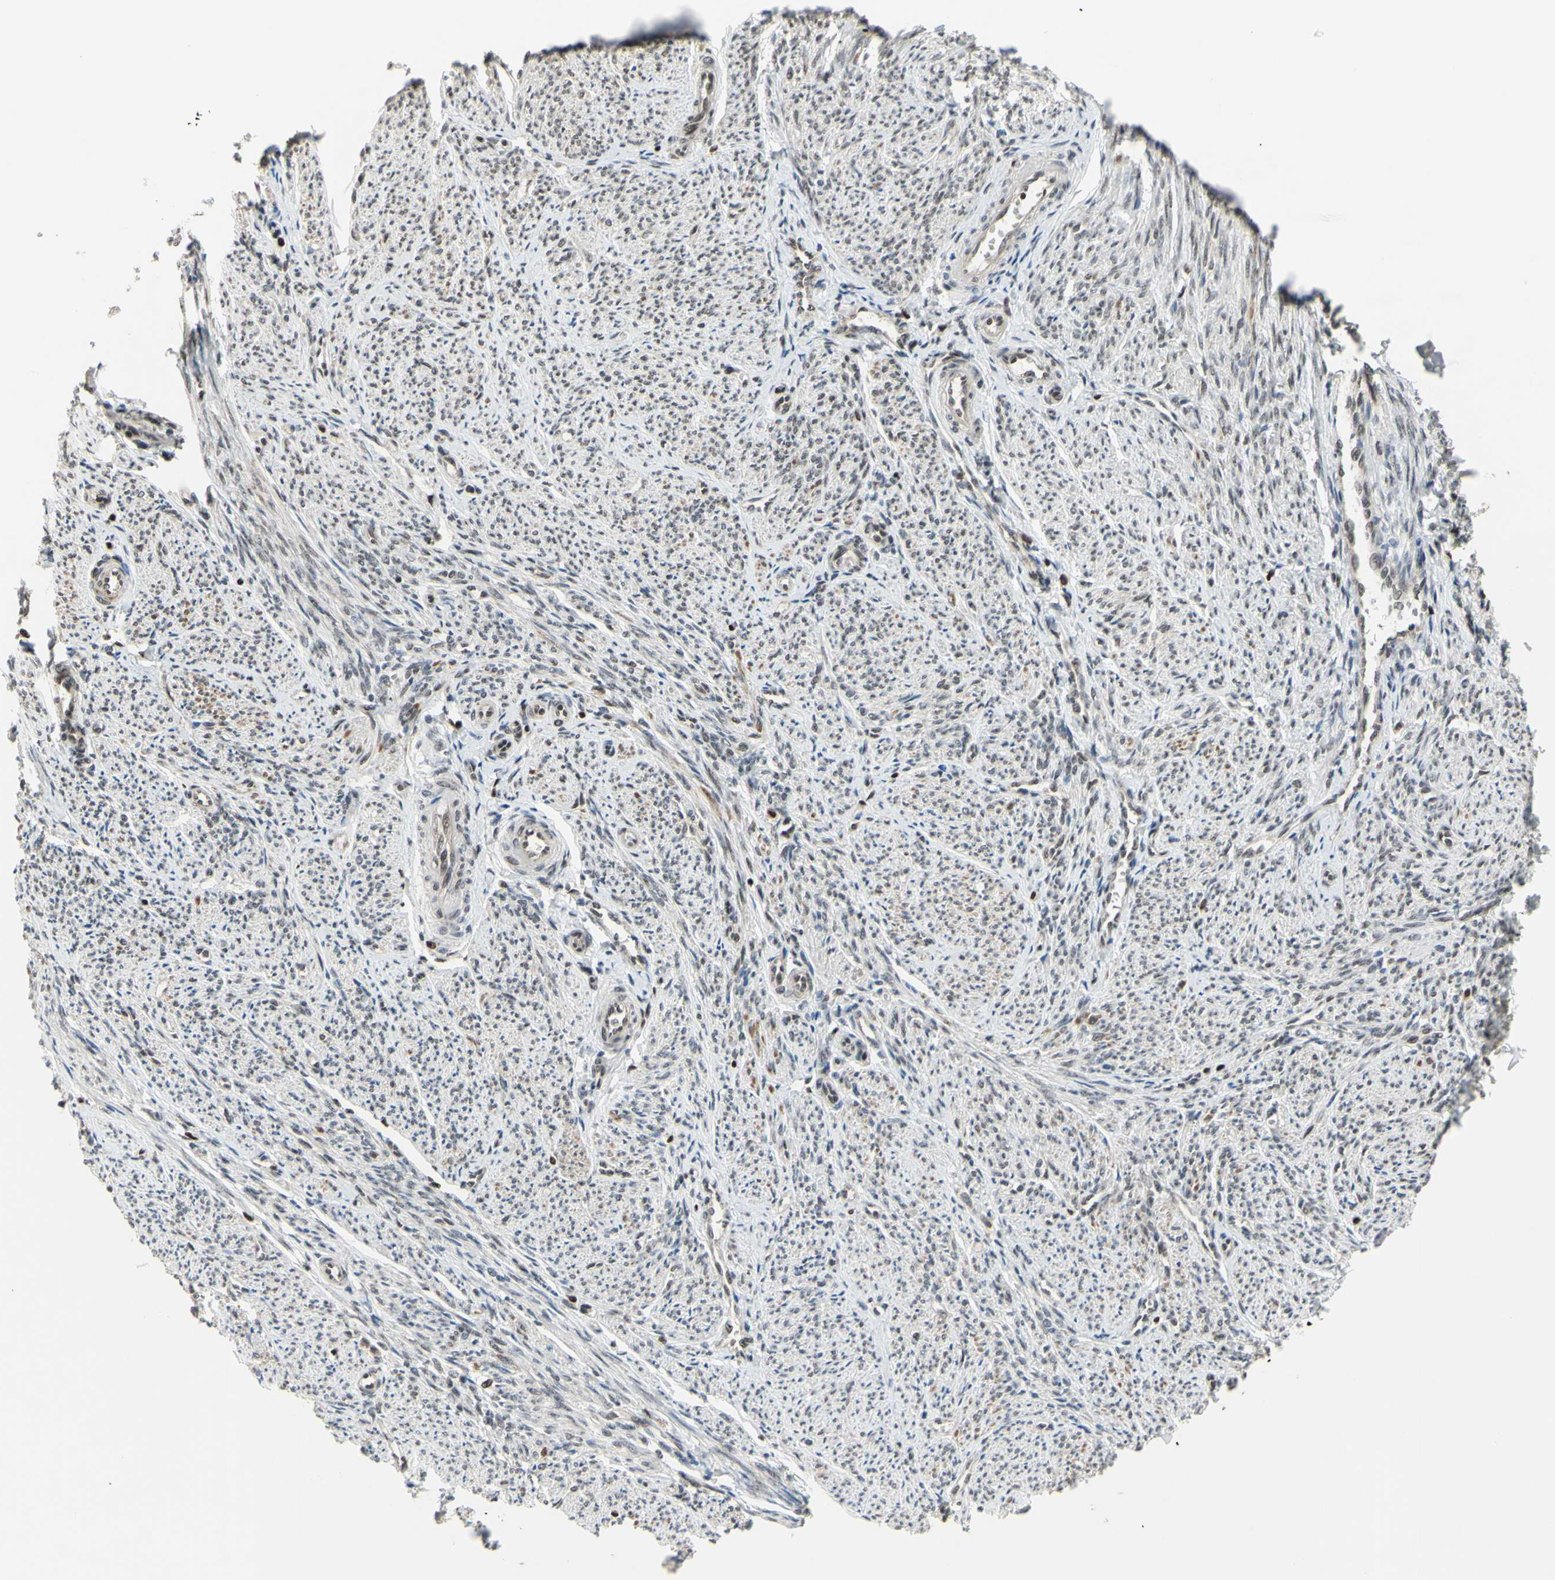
{"staining": {"intensity": "weak", "quantity": "<25%", "location": "cytoplasmic/membranous"}, "tissue": "smooth muscle", "cell_type": "Smooth muscle cells", "image_type": "normal", "snomed": [{"axis": "morphology", "description": "Normal tissue, NOS"}, {"axis": "topography", "description": "Smooth muscle"}], "caption": "Immunohistochemistry (IHC) photomicrograph of normal smooth muscle: smooth muscle stained with DAB (3,3'-diaminobenzidine) exhibits no significant protein expression in smooth muscle cells. The staining was performed using DAB (3,3'-diaminobenzidine) to visualize the protein expression in brown, while the nuclei were stained in blue with hematoxylin (Magnification: 20x).", "gene": "SP4", "patient": {"sex": "female", "age": 65}}